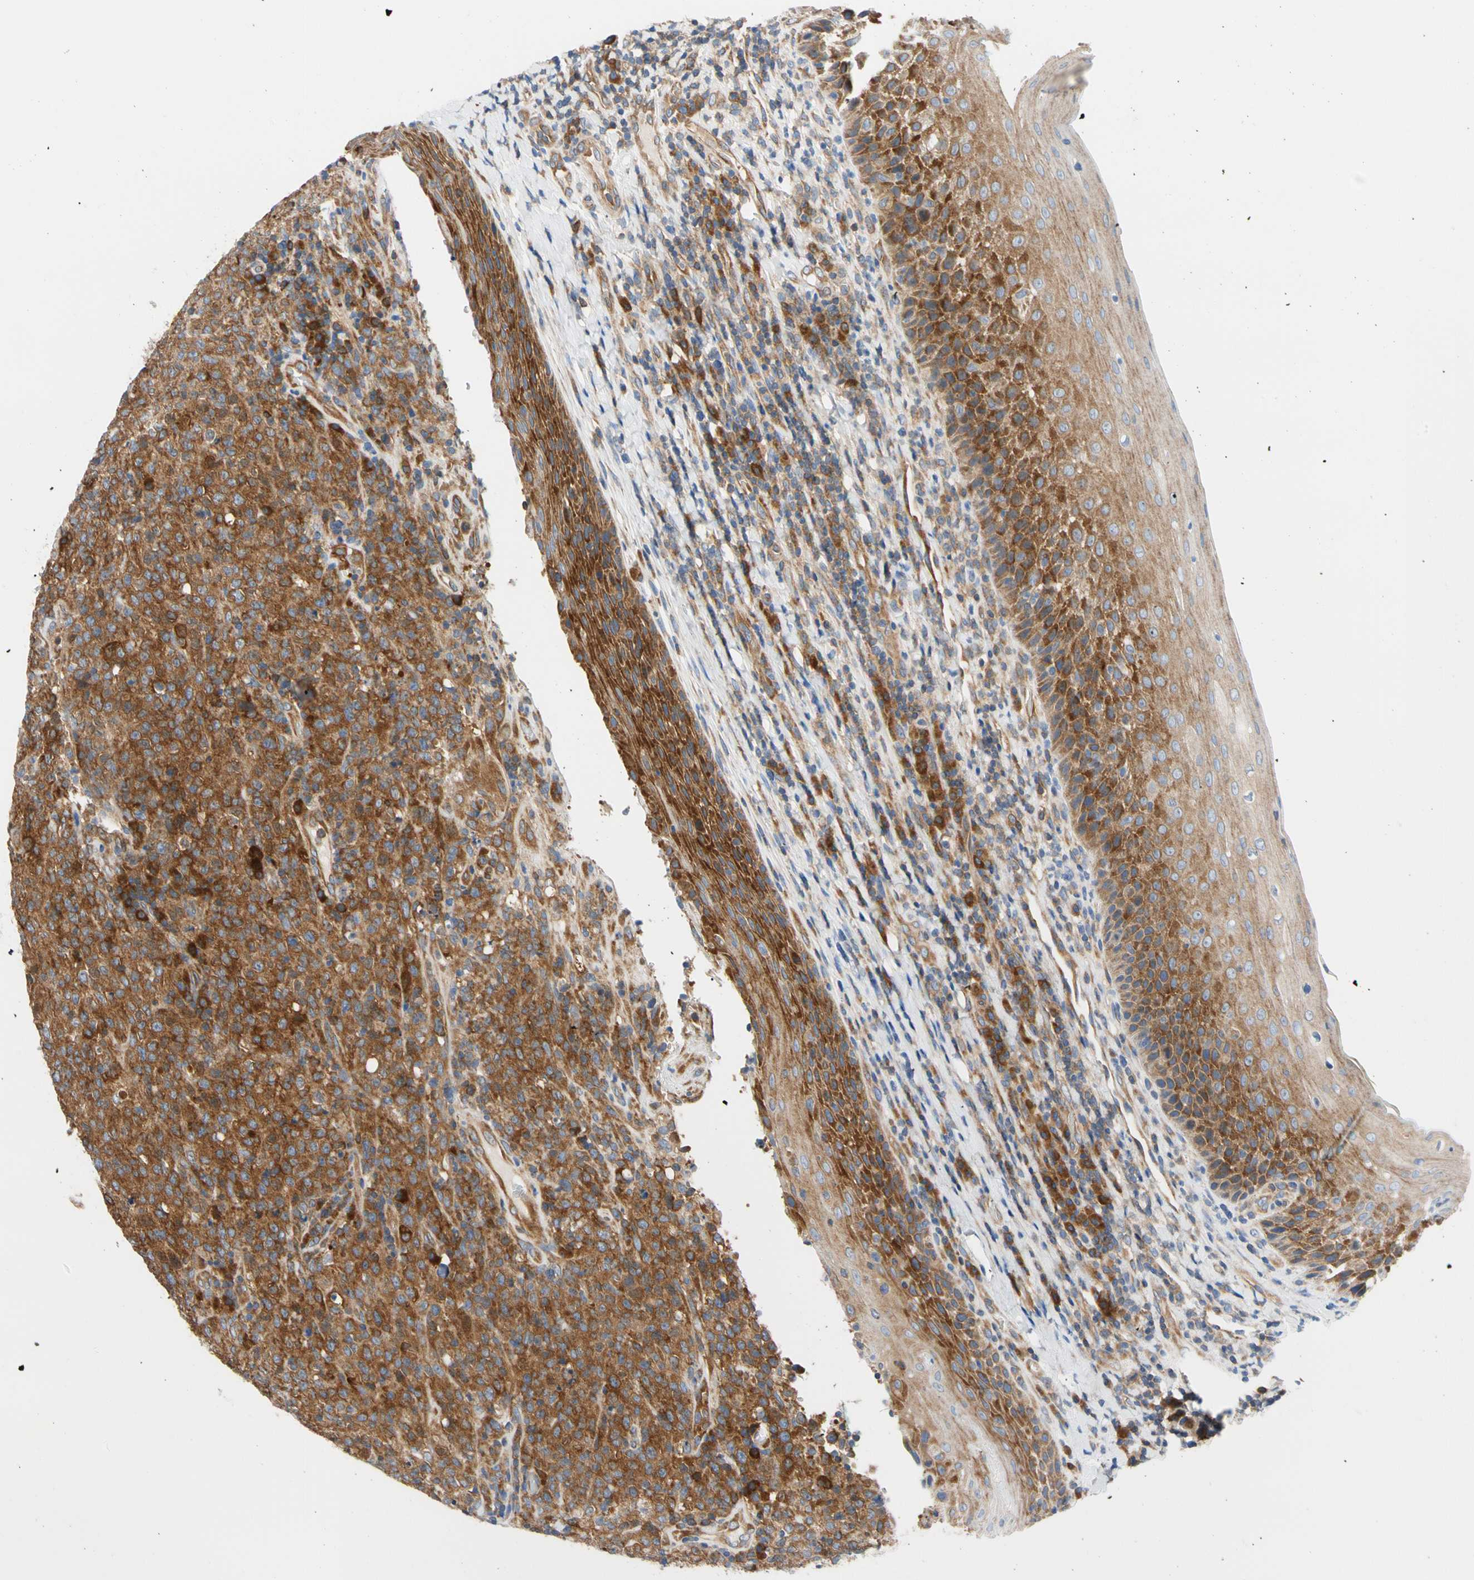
{"staining": {"intensity": "strong", "quantity": ">75%", "location": "cytoplasmic/membranous"}, "tissue": "lymphoma", "cell_type": "Tumor cells", "image_type": "cancer", "snomed": [{"axis": "morphology", "description": "Malignant lymphoma, non-Hodgkin's type, High grade"}, {"axis": "topography", "description": "Tonsil"}], "caption": "There is high levels of strong cytoplasmic/membranous positivity in tumor cells of lymphoma, as demonstrated by immunohistochemical staining (brown color).", "gene": "GPHN", "patient": {"sex": "female", "age": 36}}